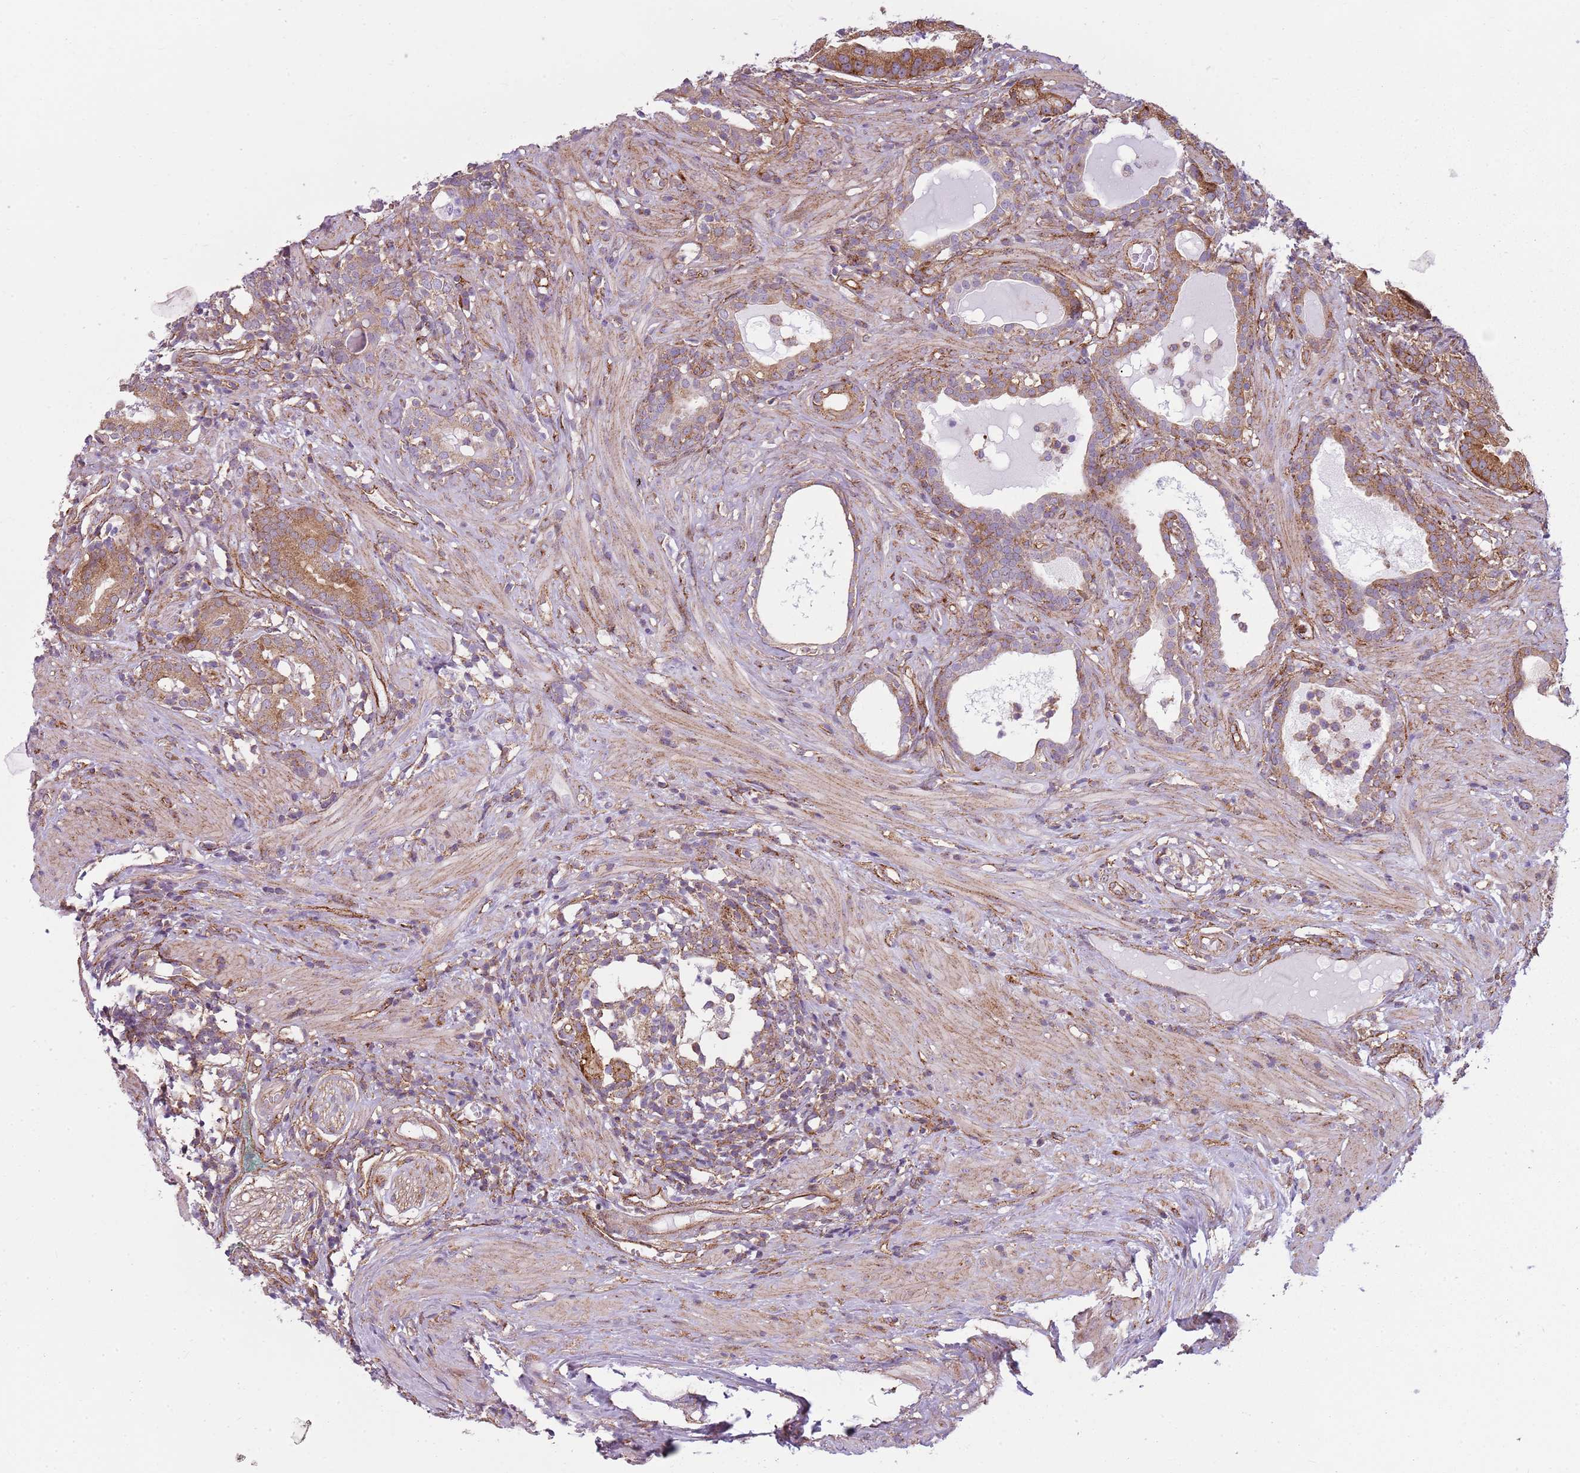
{"staining": {"intensity": "strong", "quantity": "25%-75%", "location": "cytoplasmic/membranous"}, "tissue": "prostate cancer", "cell_type": "Tumor cells", "image_type": "cancer", "snomed": [{"axis": "morphology", "description": "Adenocarcinoma, High grade"}, {"axis": "topography", "description": "Prostate"}], "caption": "Prostate high-grade adenocarcinoma stained with DAB (3,3'-diaminobenzidine) immunohistochemistry (IHC) shows high levels of strong cytoplasmic/membranous positivity in approximately 25%-75% of tumor cells.", "gene": "SNX1", "patient": {"sex": "male", "age": 67}}